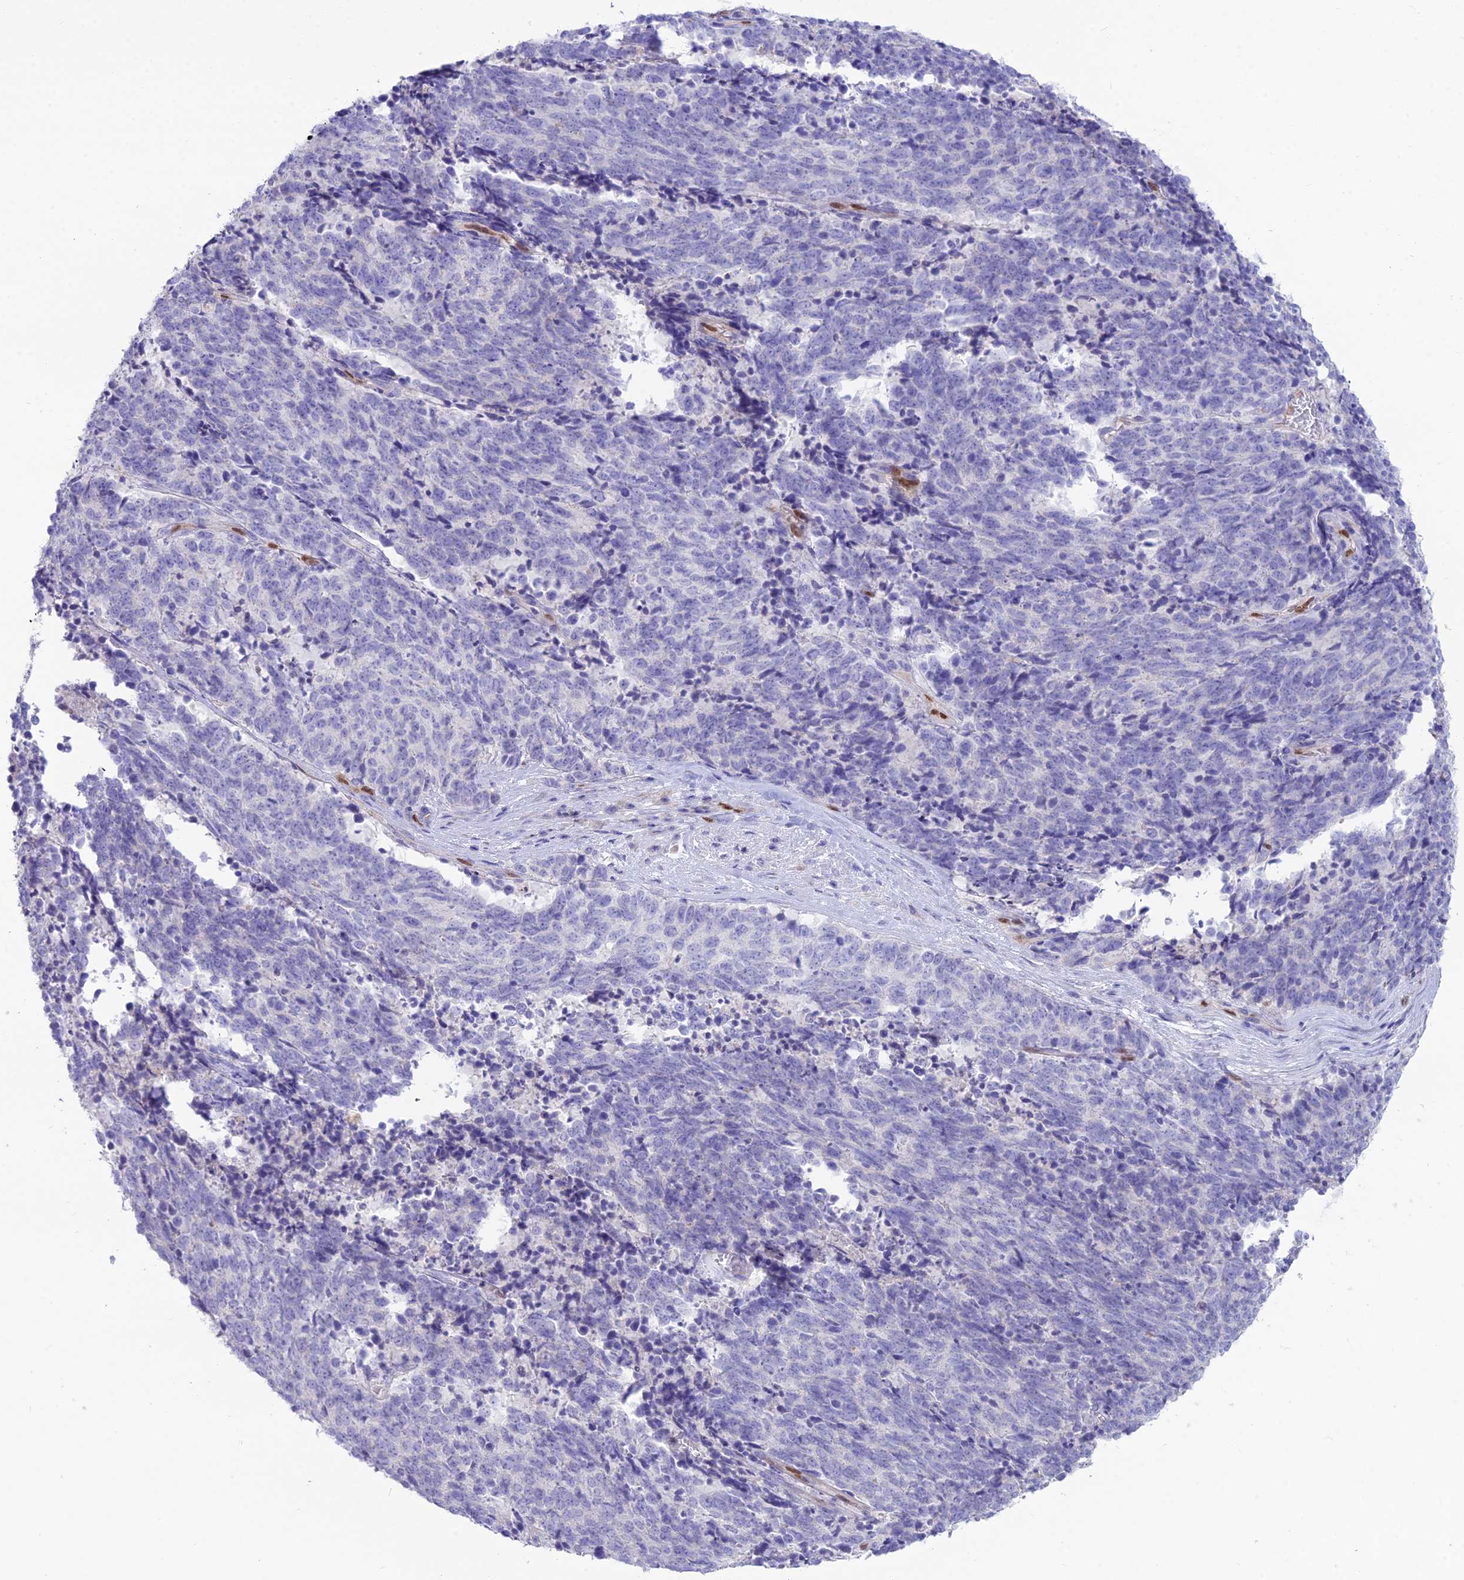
{"staining": {"intensity": "negative", "quantity": "none", "location": "none"}, "tissue": "cervical cancer", "cell_type": "Tumor cells", "image_type": "cancer", "snomed": [{"axis": "morphology", "description": "Squamous cell carcinoma, NOS"}, {"axis": "topography", "description": "Cervix"}], "caption": "Cervical cancer was stained to show a protein in brown. There is no significant positivity in tumor cells.", "gene": "NOVA2", "patient": {"sex": "female", "age": 29}}